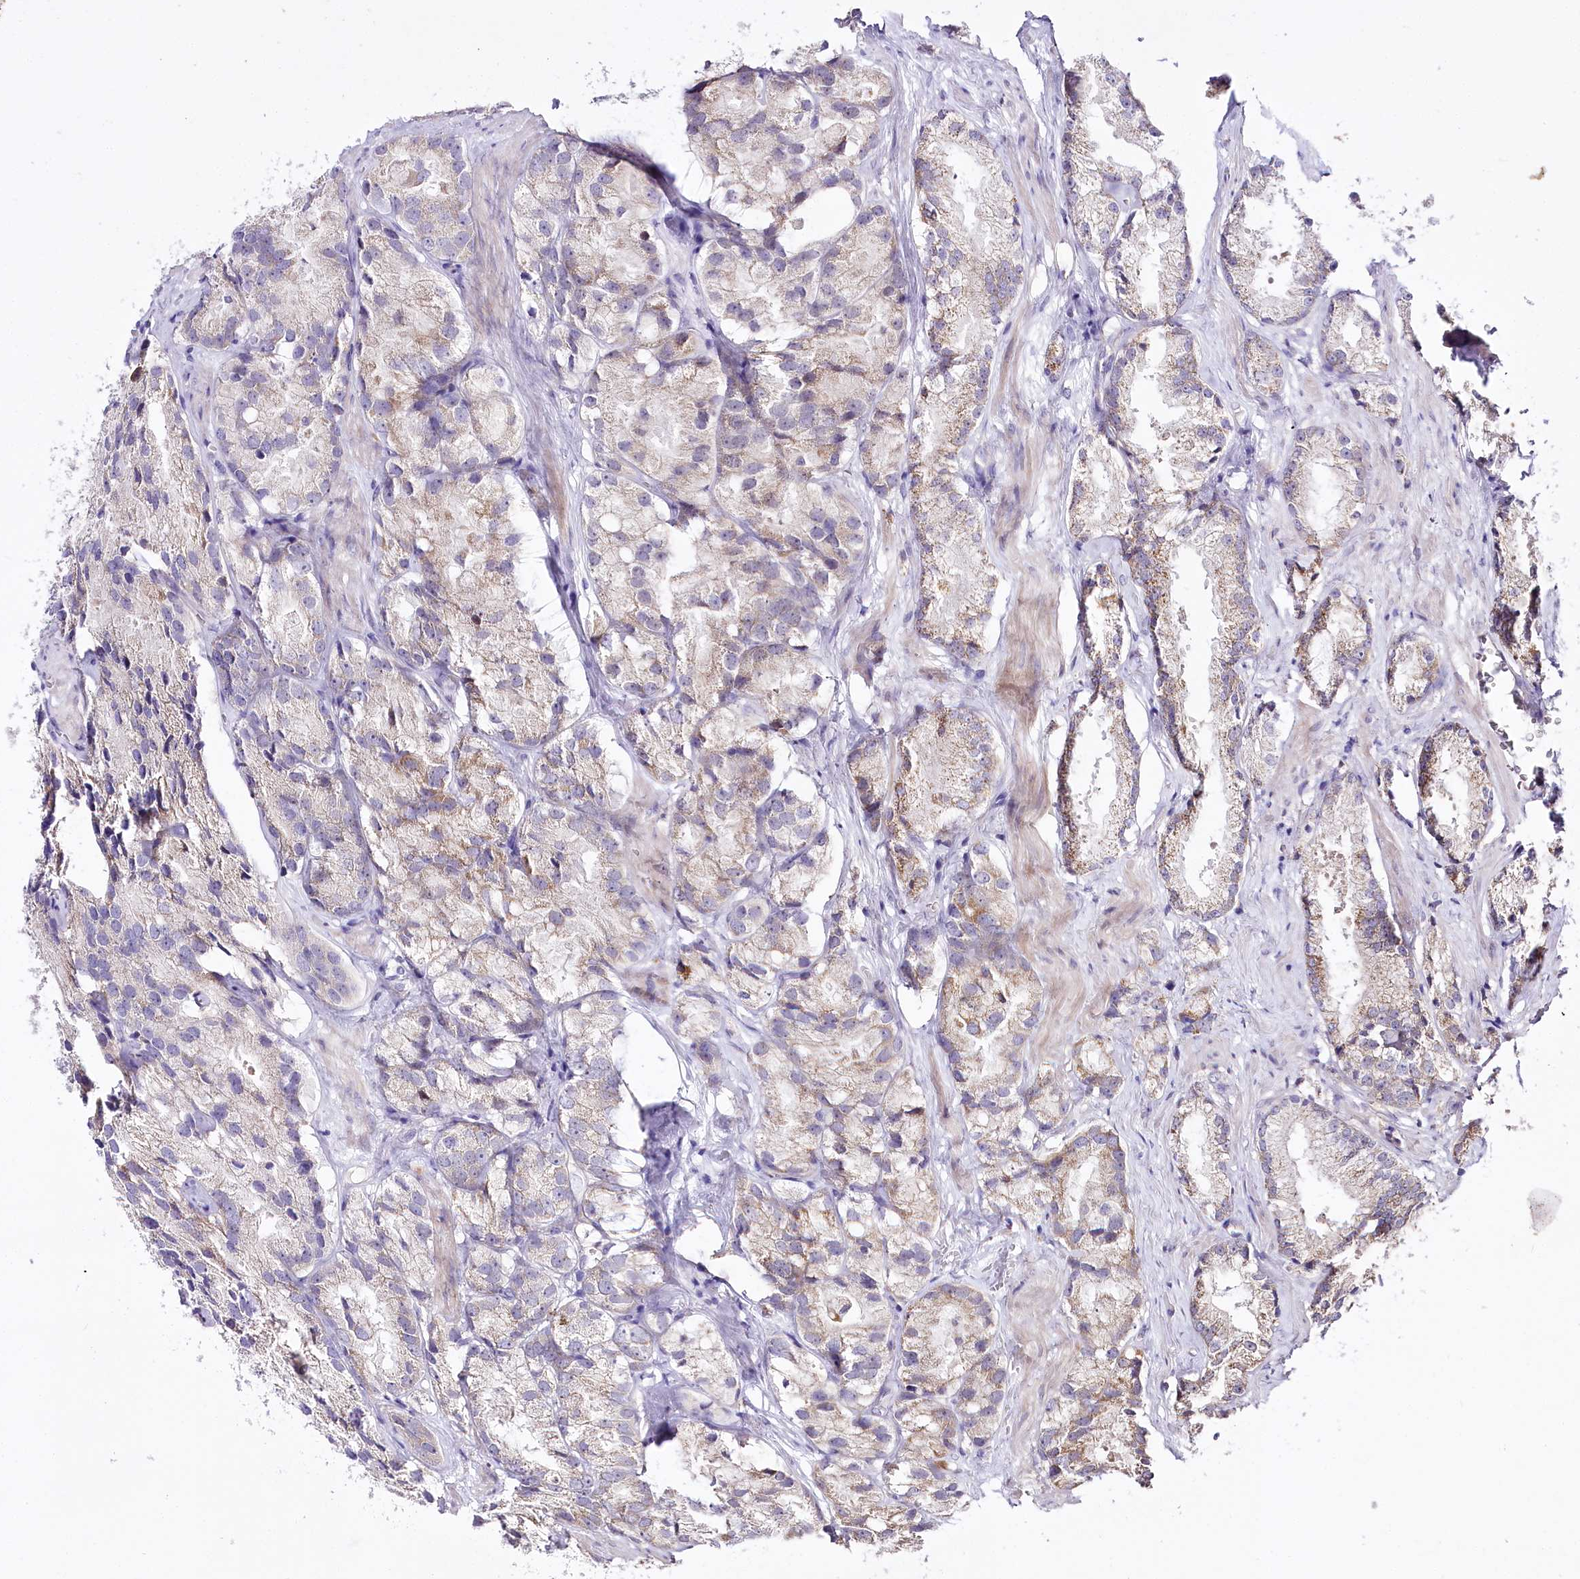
{"staining": {"intensity": "moderate", "quantity": "<25%", "location": "cytoplasmic/membranous"}, "tissue": "prostate cancer", "cell_type": "Tumor cells", "image_type": "cancer", "snomed": [{"axis": "morphology", "description": "Adenocarcinoma, High grade"}, {"axis": "topography", "description": "Prostate"}], "caption": "Prostate cancer tissue displays moderate cytoplasmic/membranous staining in about <25% of tumor cells", "gene": "ZNF226", "patient": {"sex": "male", "age": 66}}